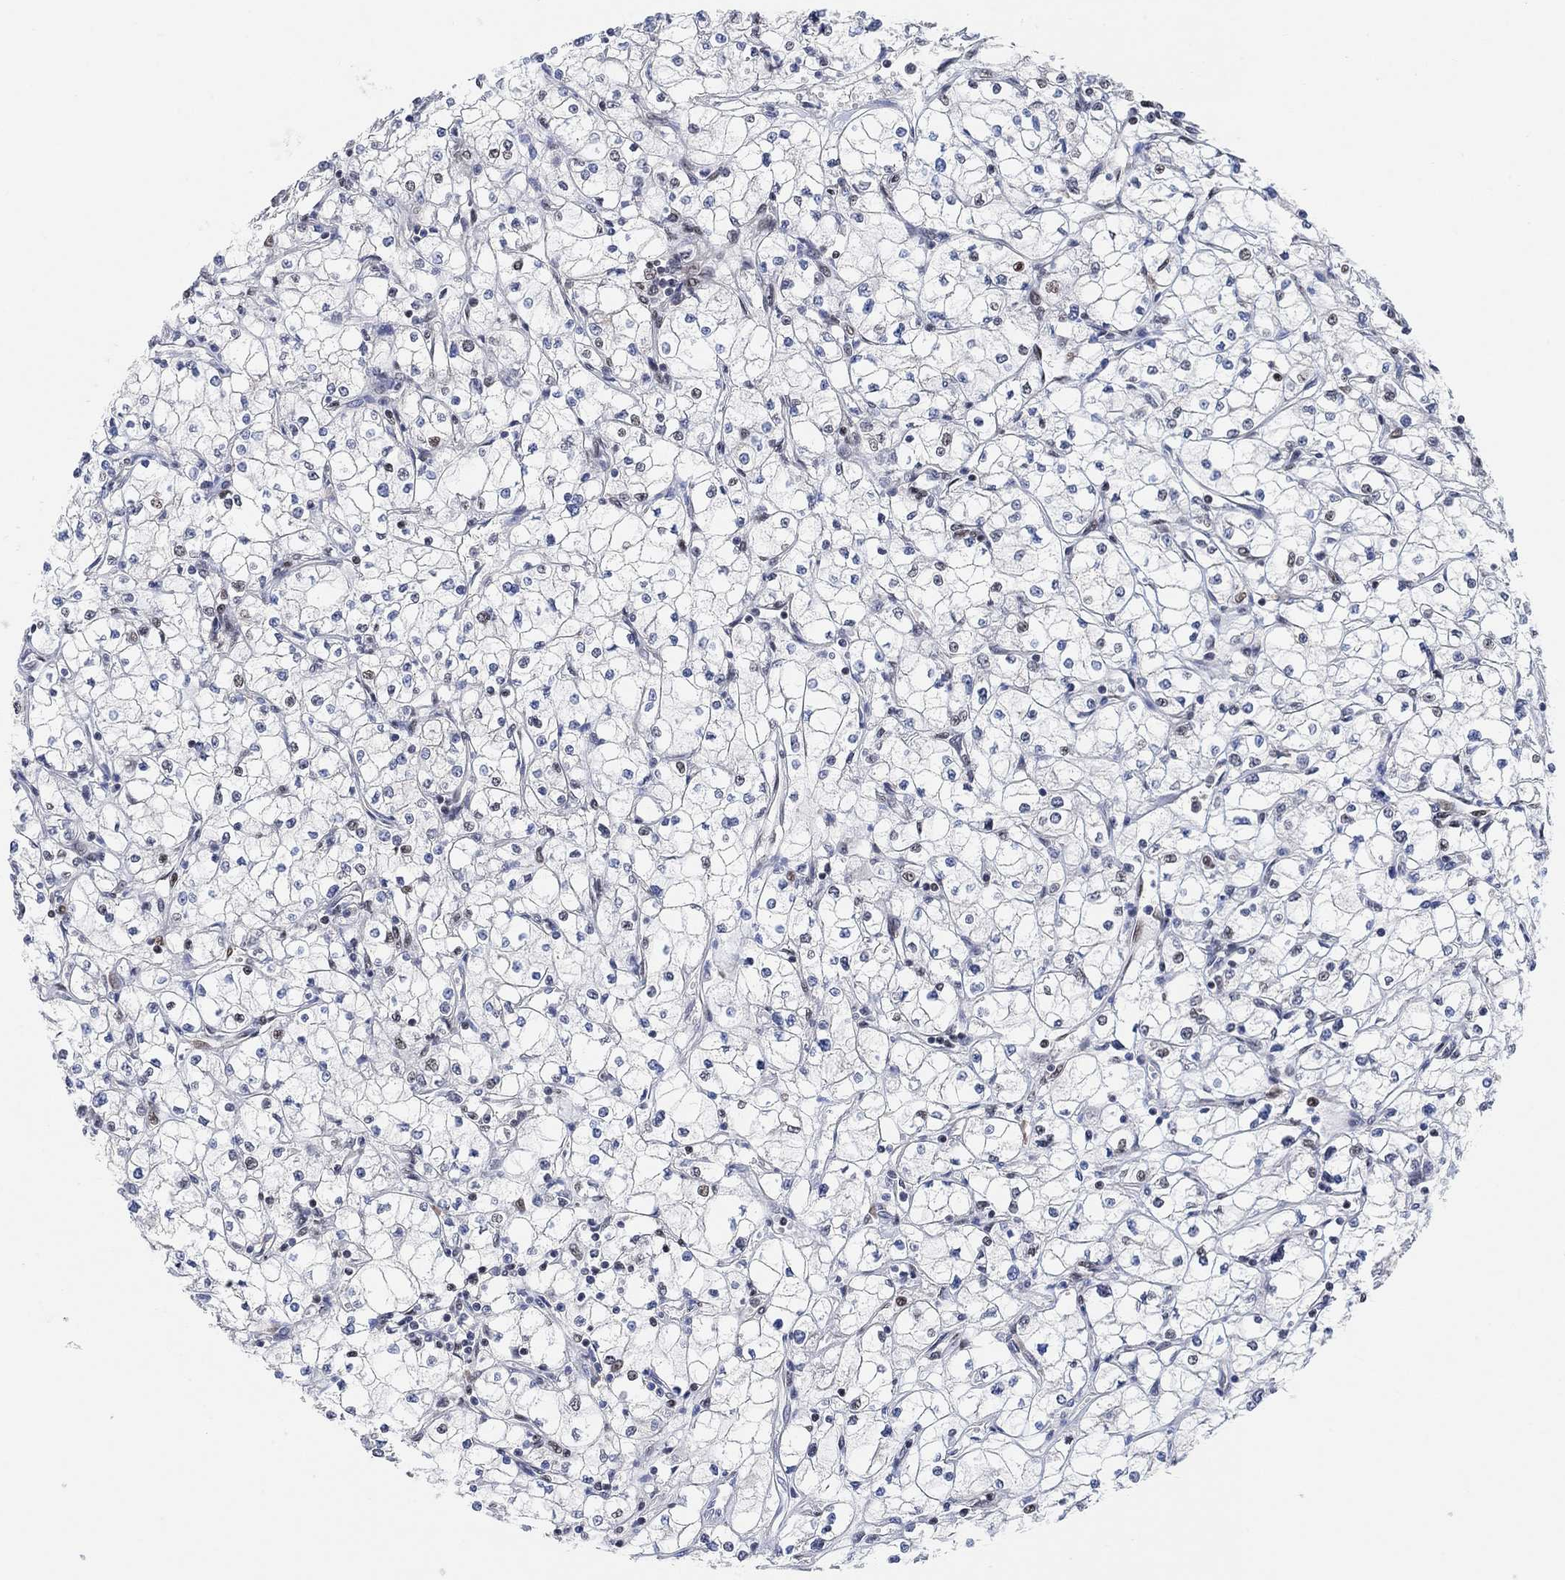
{"staining": {"intensity": "weak", "quantity": "<25%", "location": "nuclear"}, "tissue": "renal cancer", "cell_type": "Tumor cells", "image_type": "cancer", "snomed": [{"axis": "morphology", "description": "Adenocarcinoma, NOS"}, {"axis": "topography", "description": "Kidney"}], "caption": "Immunohistochemistry histopathology image of human renal cancer stained for a protein (brown), which demonstrates no expression in tumor cells.", "gene": "USP39", "patient": {"sex": "male", "age": 67}}